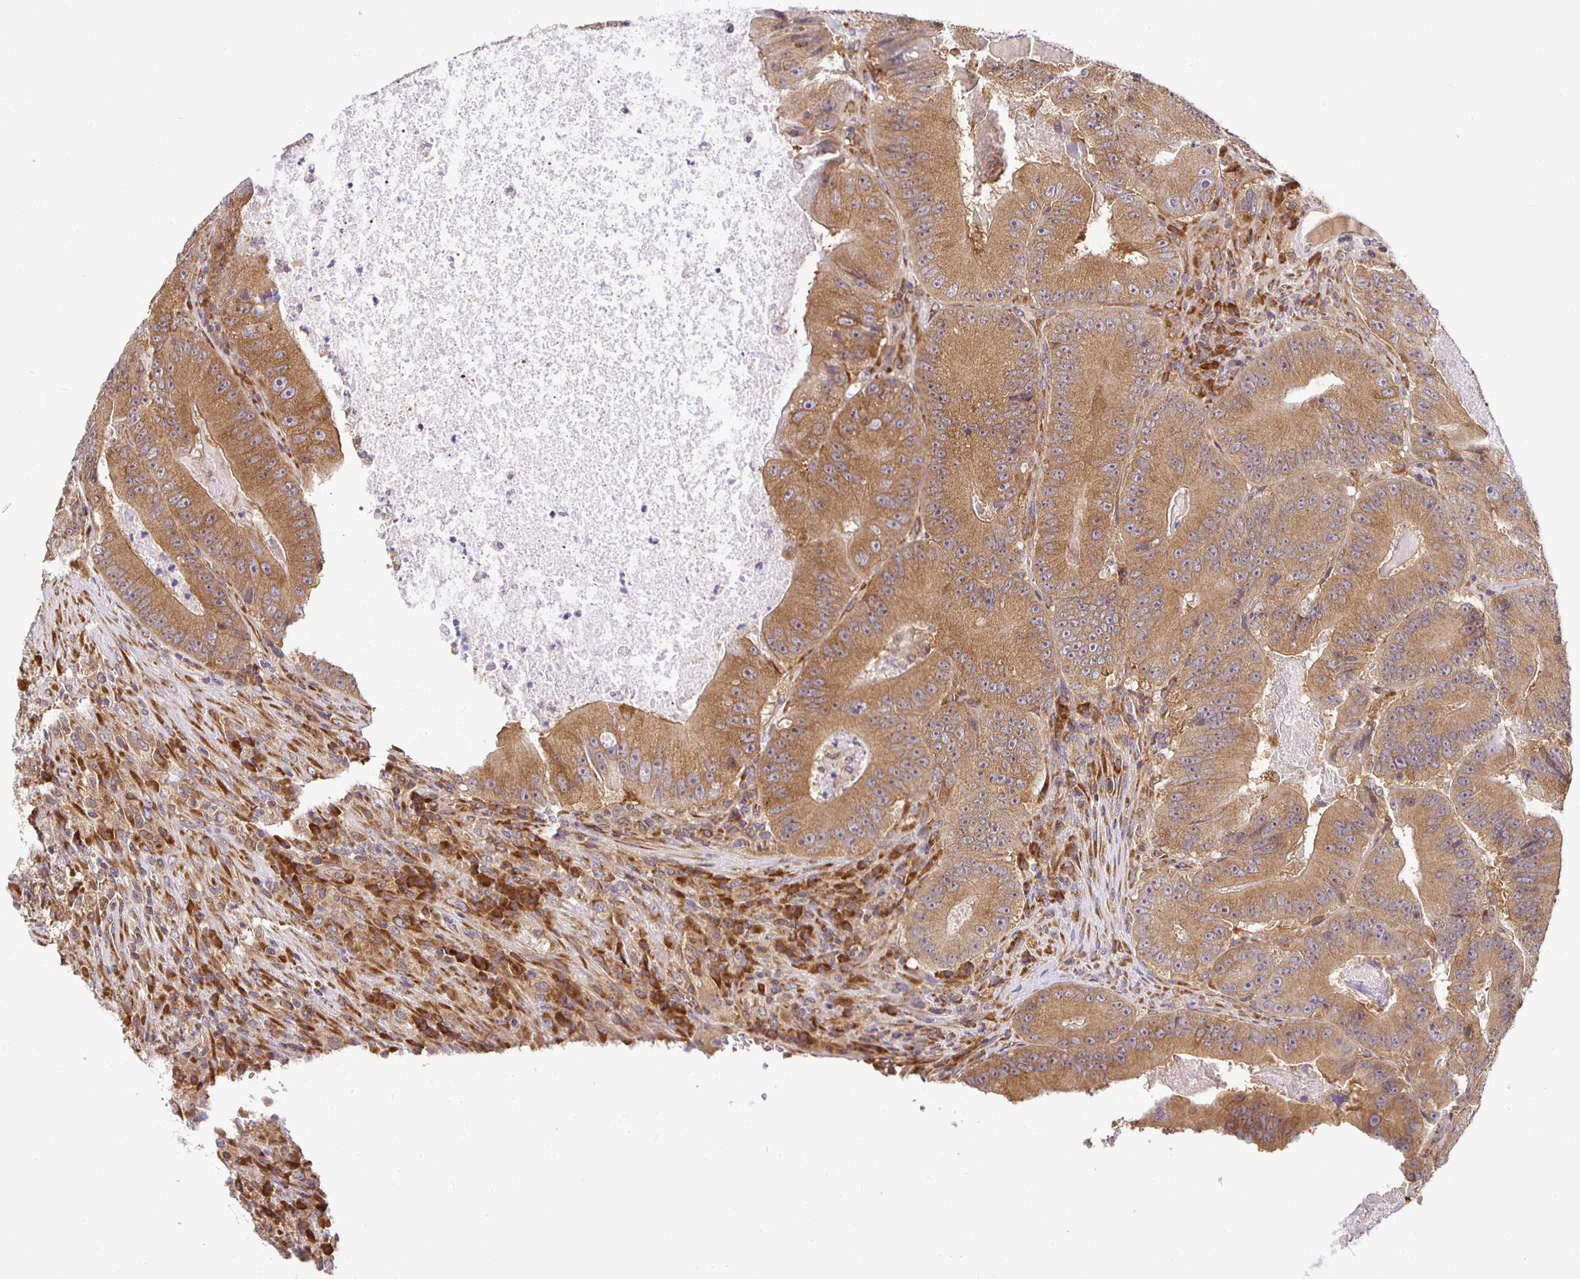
{"staining": {"intensity": "moderate", "quantity": ">75%", "location": "cytoplasmic/membranous"}, "tissue": "colorectal cancer", "cell_type": "Tumor cells", "image_type": "cancer", "snomed": [{"axis": "morphology", "description": "Adenocarcinoma, NOS"}, {"axis": "topography", "description": "Colon"}], "caption": "Adenocarcinoma (colorectal) was stained to show a protein in brown. There is medium levels of moderate cytoplasmic/membranous staining in about >75% of tumor cells.", "gene": "IRAK1", "patient": {"sex": "female", "age": 86}}